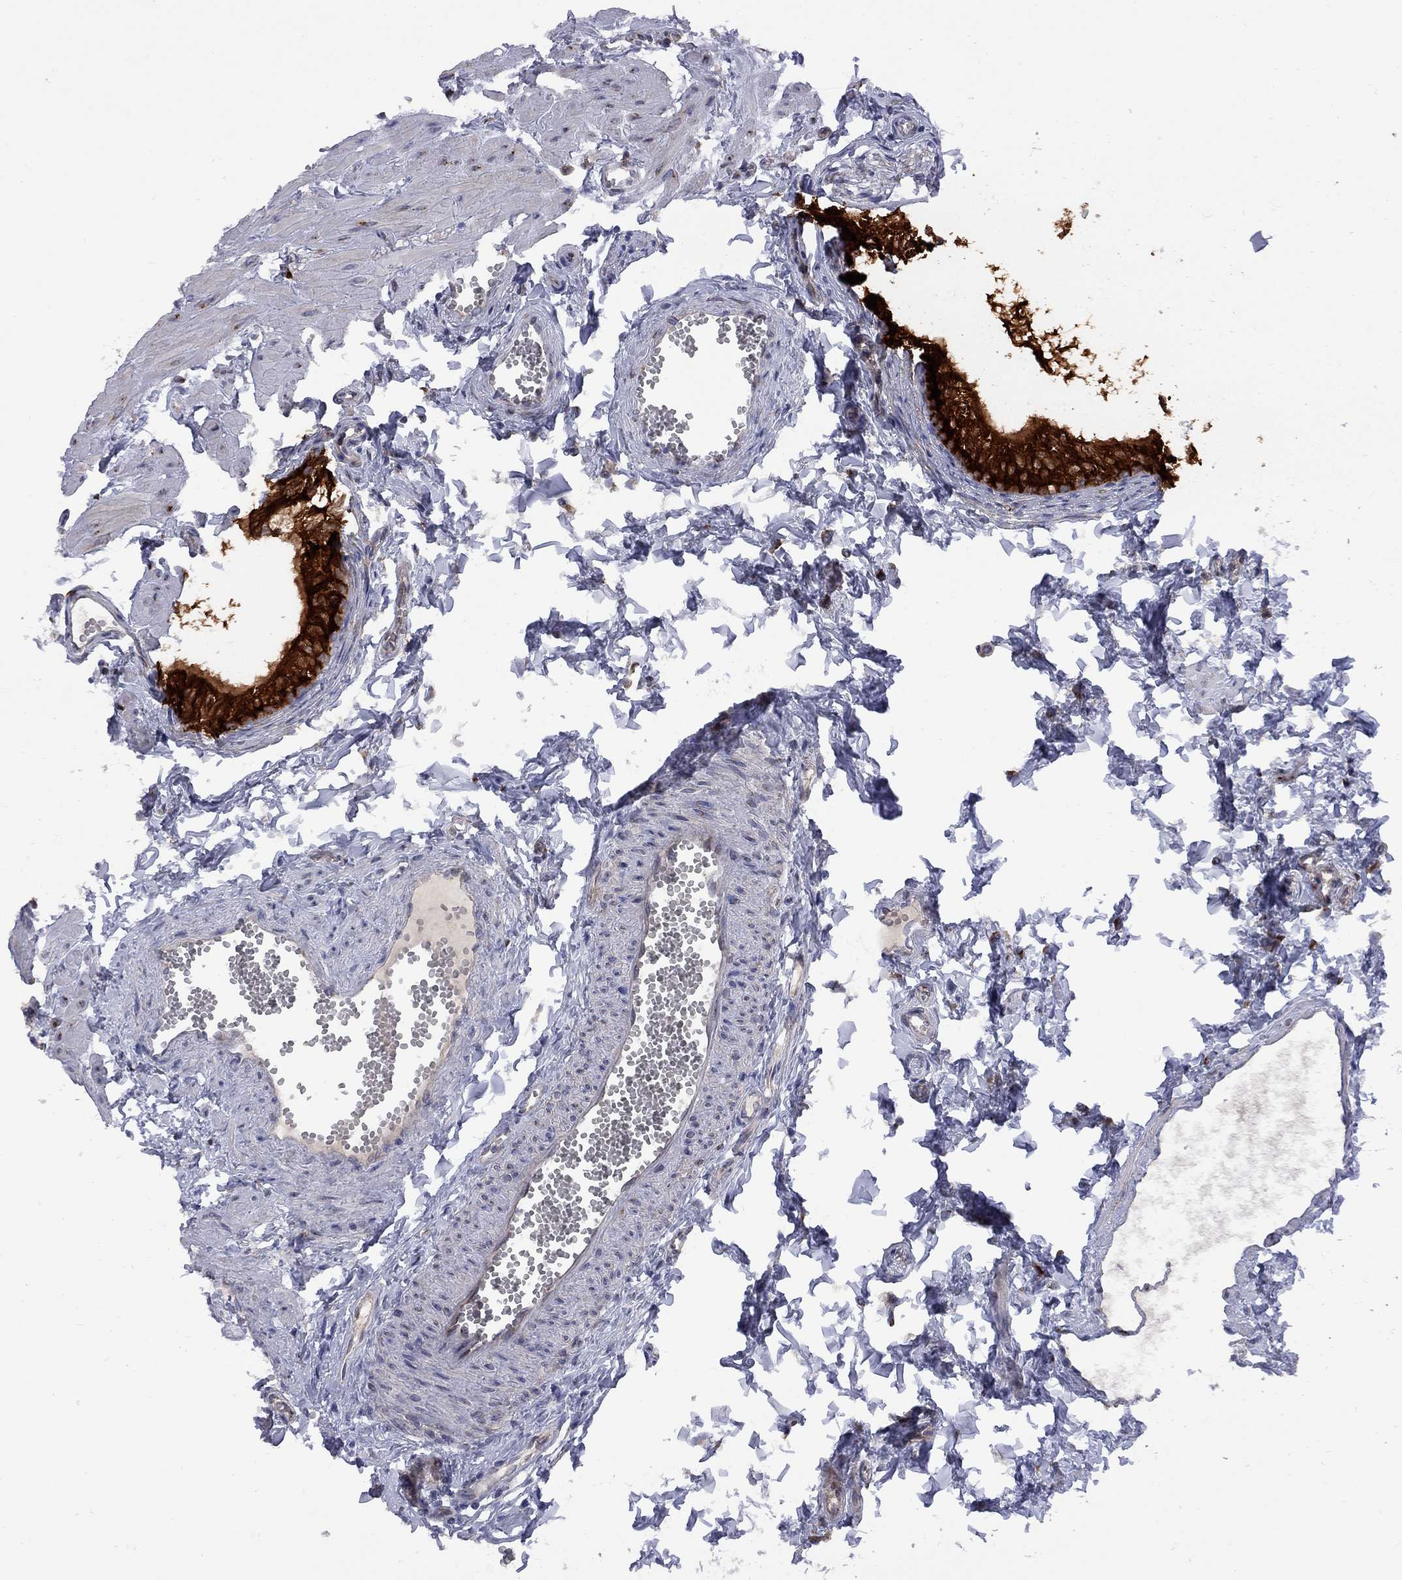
{"staining": {"intensity": "strong", "quantity": ">75%", "location": "cytoplasmic/membranous"}, "tissue": "epididymis", "cell_type": "Glandular cells", "image_type": "normal", "snomed": [{"axis": "morphology", "description": "Normal tissue, NOS"}, {"axis": "topography", "description": "Epididymis"}], "caption": "A high-resolution photomicrograph shows immunohistochemistry staining of benign epididymis, which displays strong cytoplasmic/membranous expression in approximately >75% of glandular cells.", "gene": "MTHFR", "patient": {"sex": "male", "age": 22}}